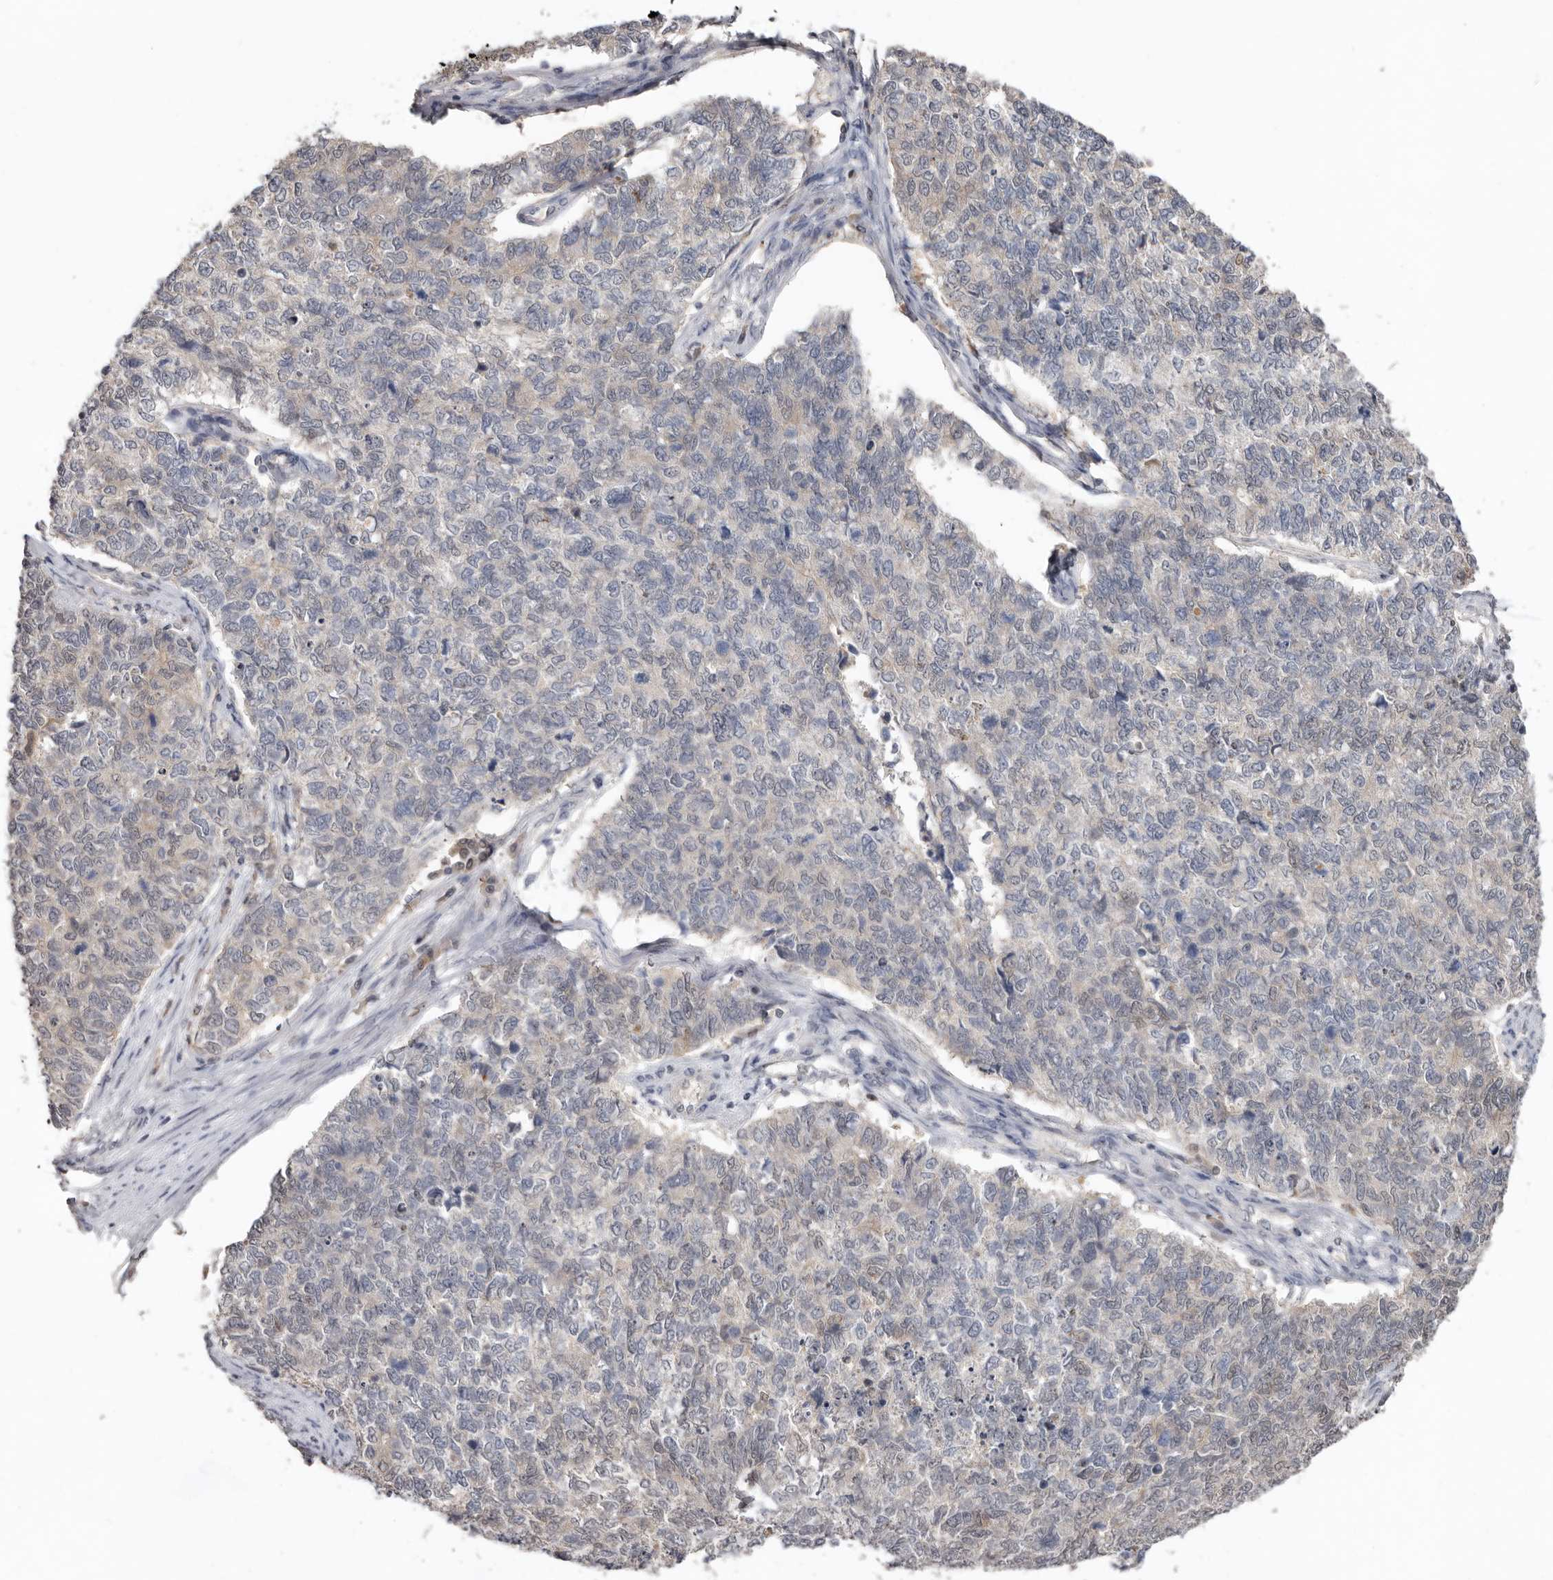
{"staining": {"intensity": "negative", "quantity": "none", "location": "none"}, "tissue": "cervical cancer", "cell_type": "Tumor cells", "image_type": "cancer", "snomed": [{"axis": "morphology", "description": "Squamous cell carcinoma, NOS"}, {"axis": "topography", "description": "Cervix"}], "caption": "Immunohistochemistry (IHC) of human cervical cancer demonstrates no expression in tumor cells. (Stains: DAB immunohistochemistry (IHC) with hematoxylin counter stain, Microscopy: brightfield microscopy at high magnification).", "gene": "RBKS", "patient": {"sex": "female", "age": 63}}